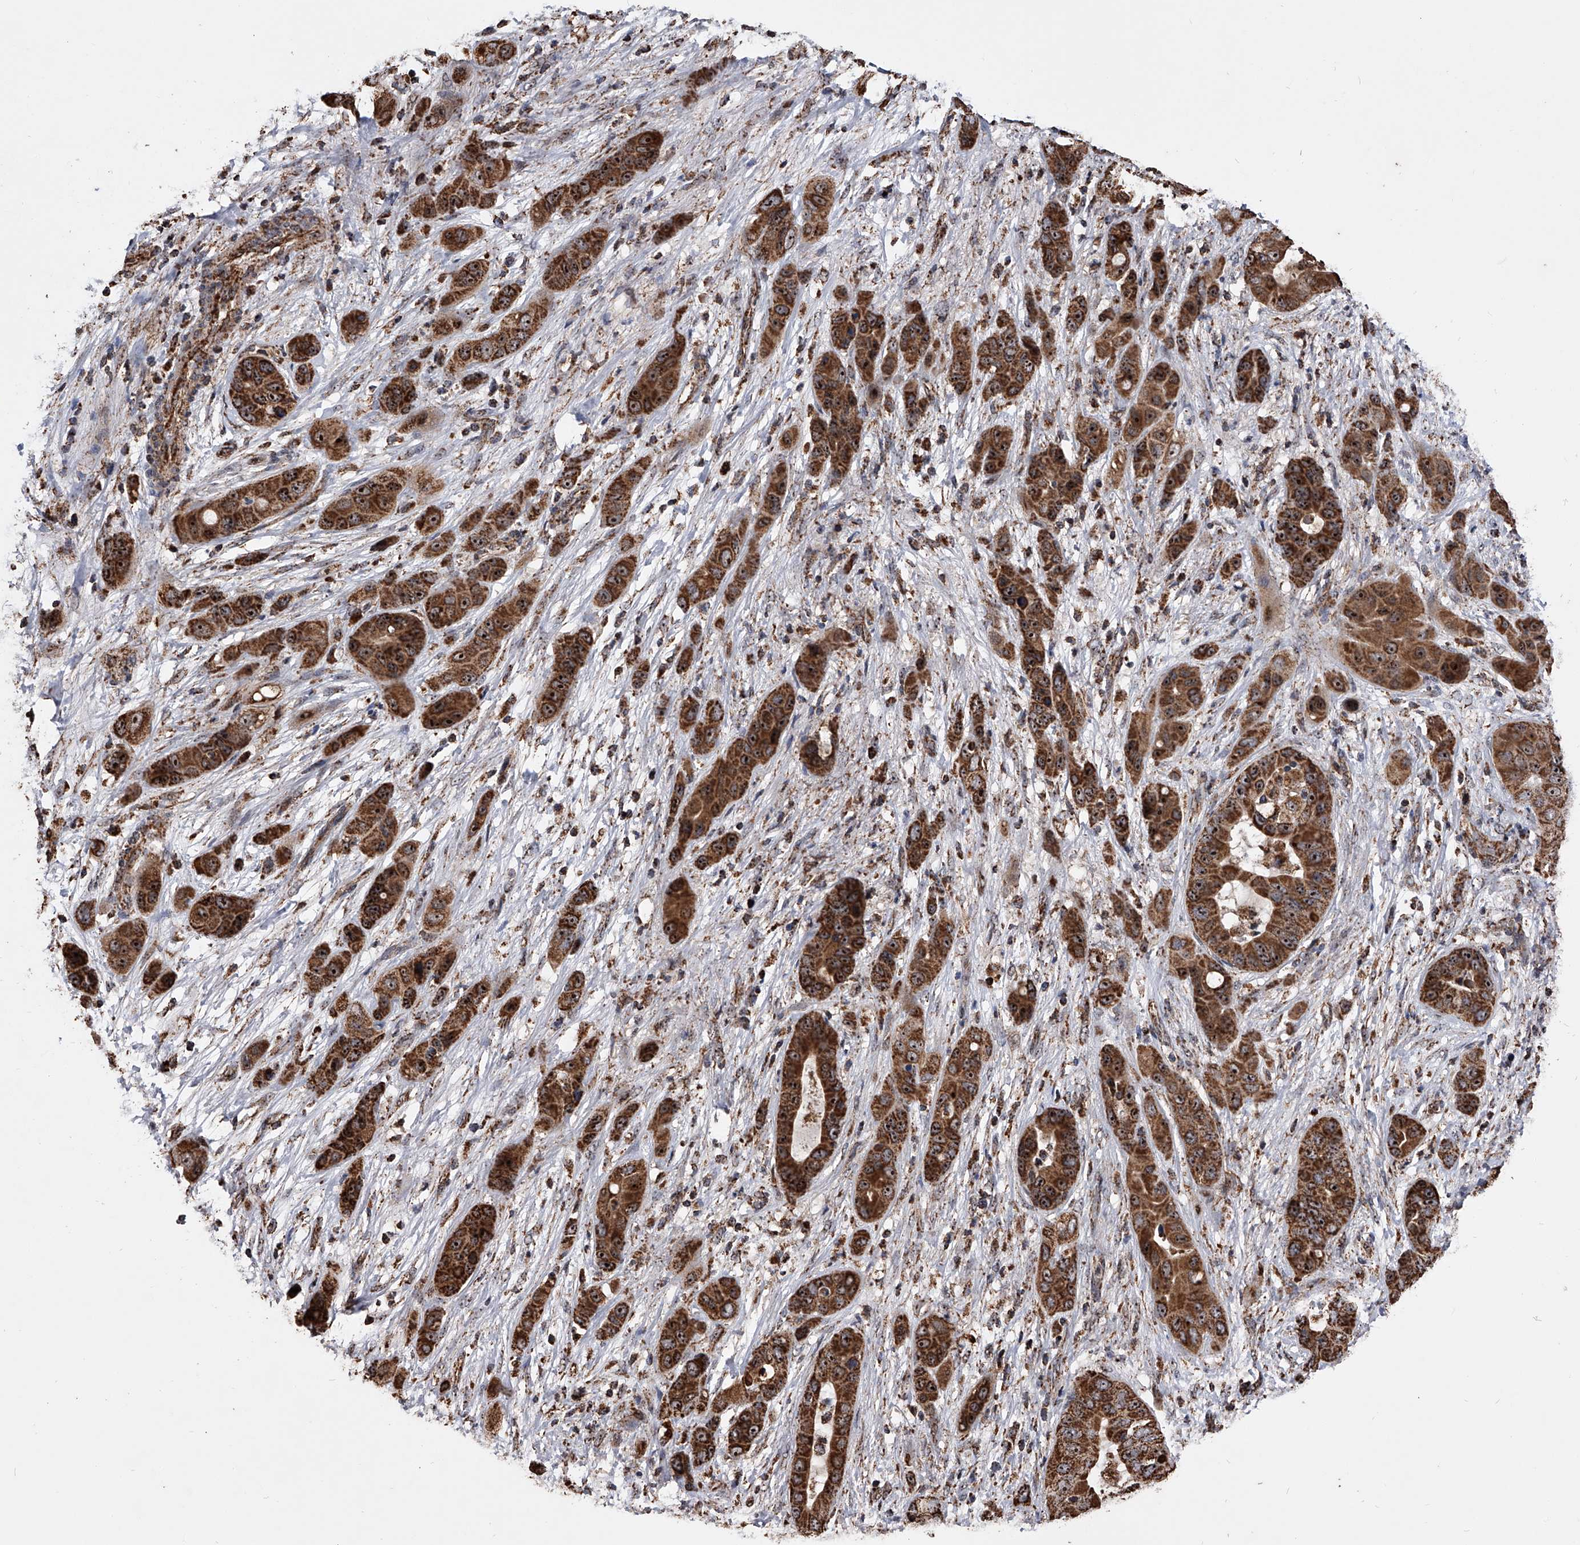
{"staining": {"intensity": "strong", "quantity": ">75%", "location": "cytoplasmic/membranous"}, "tissue": "liver cancer", "cell_type": "Tumor cells", "image_type": "cancer", "snomed": [{"axis": "morphology", "description": "Cholangiocarcinoma"}, {"axis": "topography", "description": "Liver"}], "caption": "About >75% of tumor cells in cholangiocarcinoma (liver) show strong cytoplasmic/membranous protein staining as visualized by brown immunohistochemical staining.", "gene": "SMPDL3A", "patient": {"sex": "female", "age": 52}}